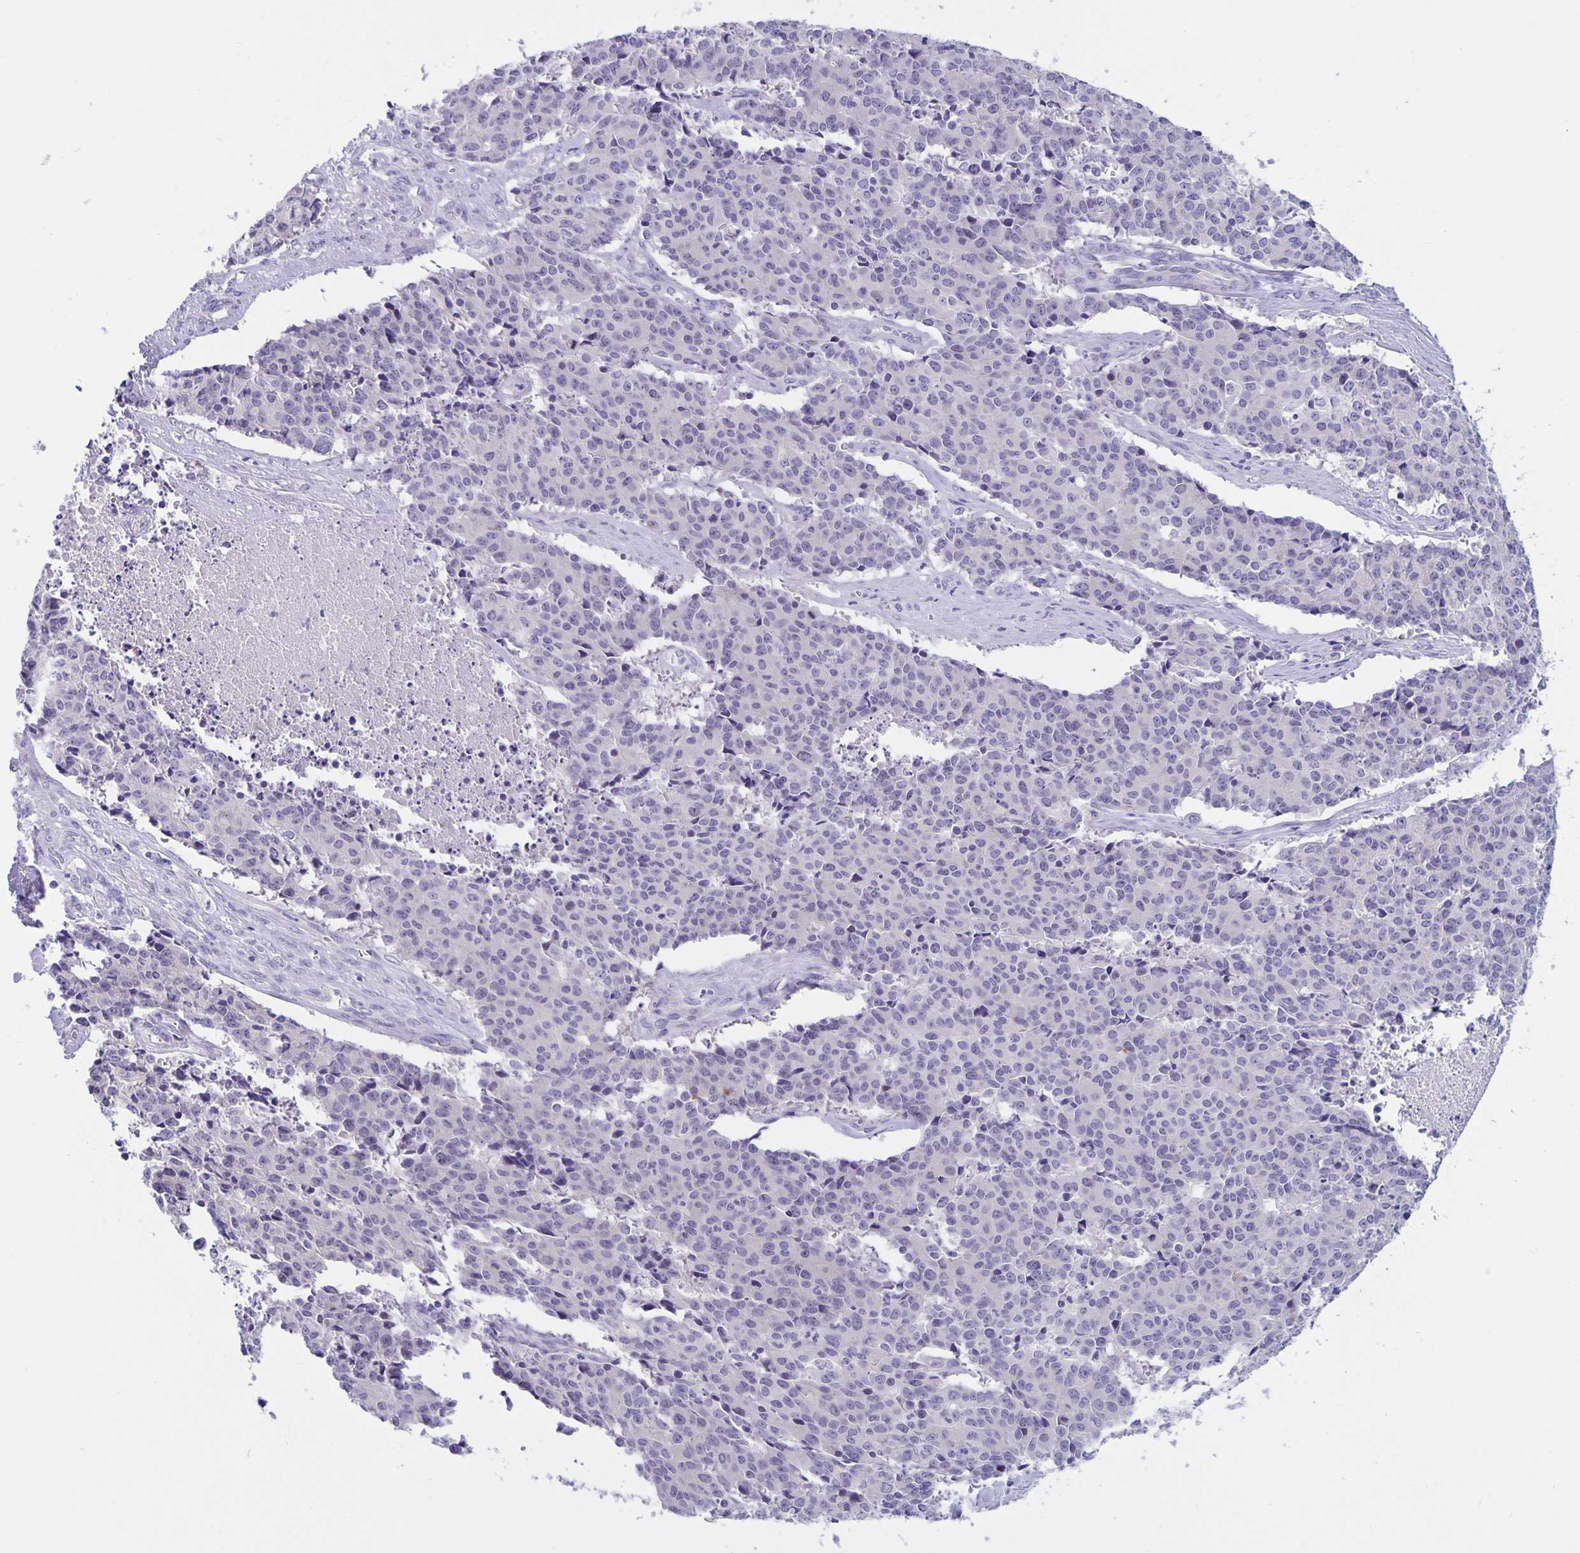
{"staining": {"intensity": "negative", "quantity": "none", "location": "none"}, "tissue": "cervical cancer", "cell_type": "Tumor cells", "image_type": "cancer", "snomed": [{"axis": "morphology", "description": "Squamous cell carcinoma, NOS"}, {"axis": "topography", "description": "Cervix"}], "caption": "Histopathology image shows no protein staining in tumor cells of squamous cell carcinoma (cervical) tissue.", "gene": "ERMN", "patient": {"sex": "female", "age": 28}}